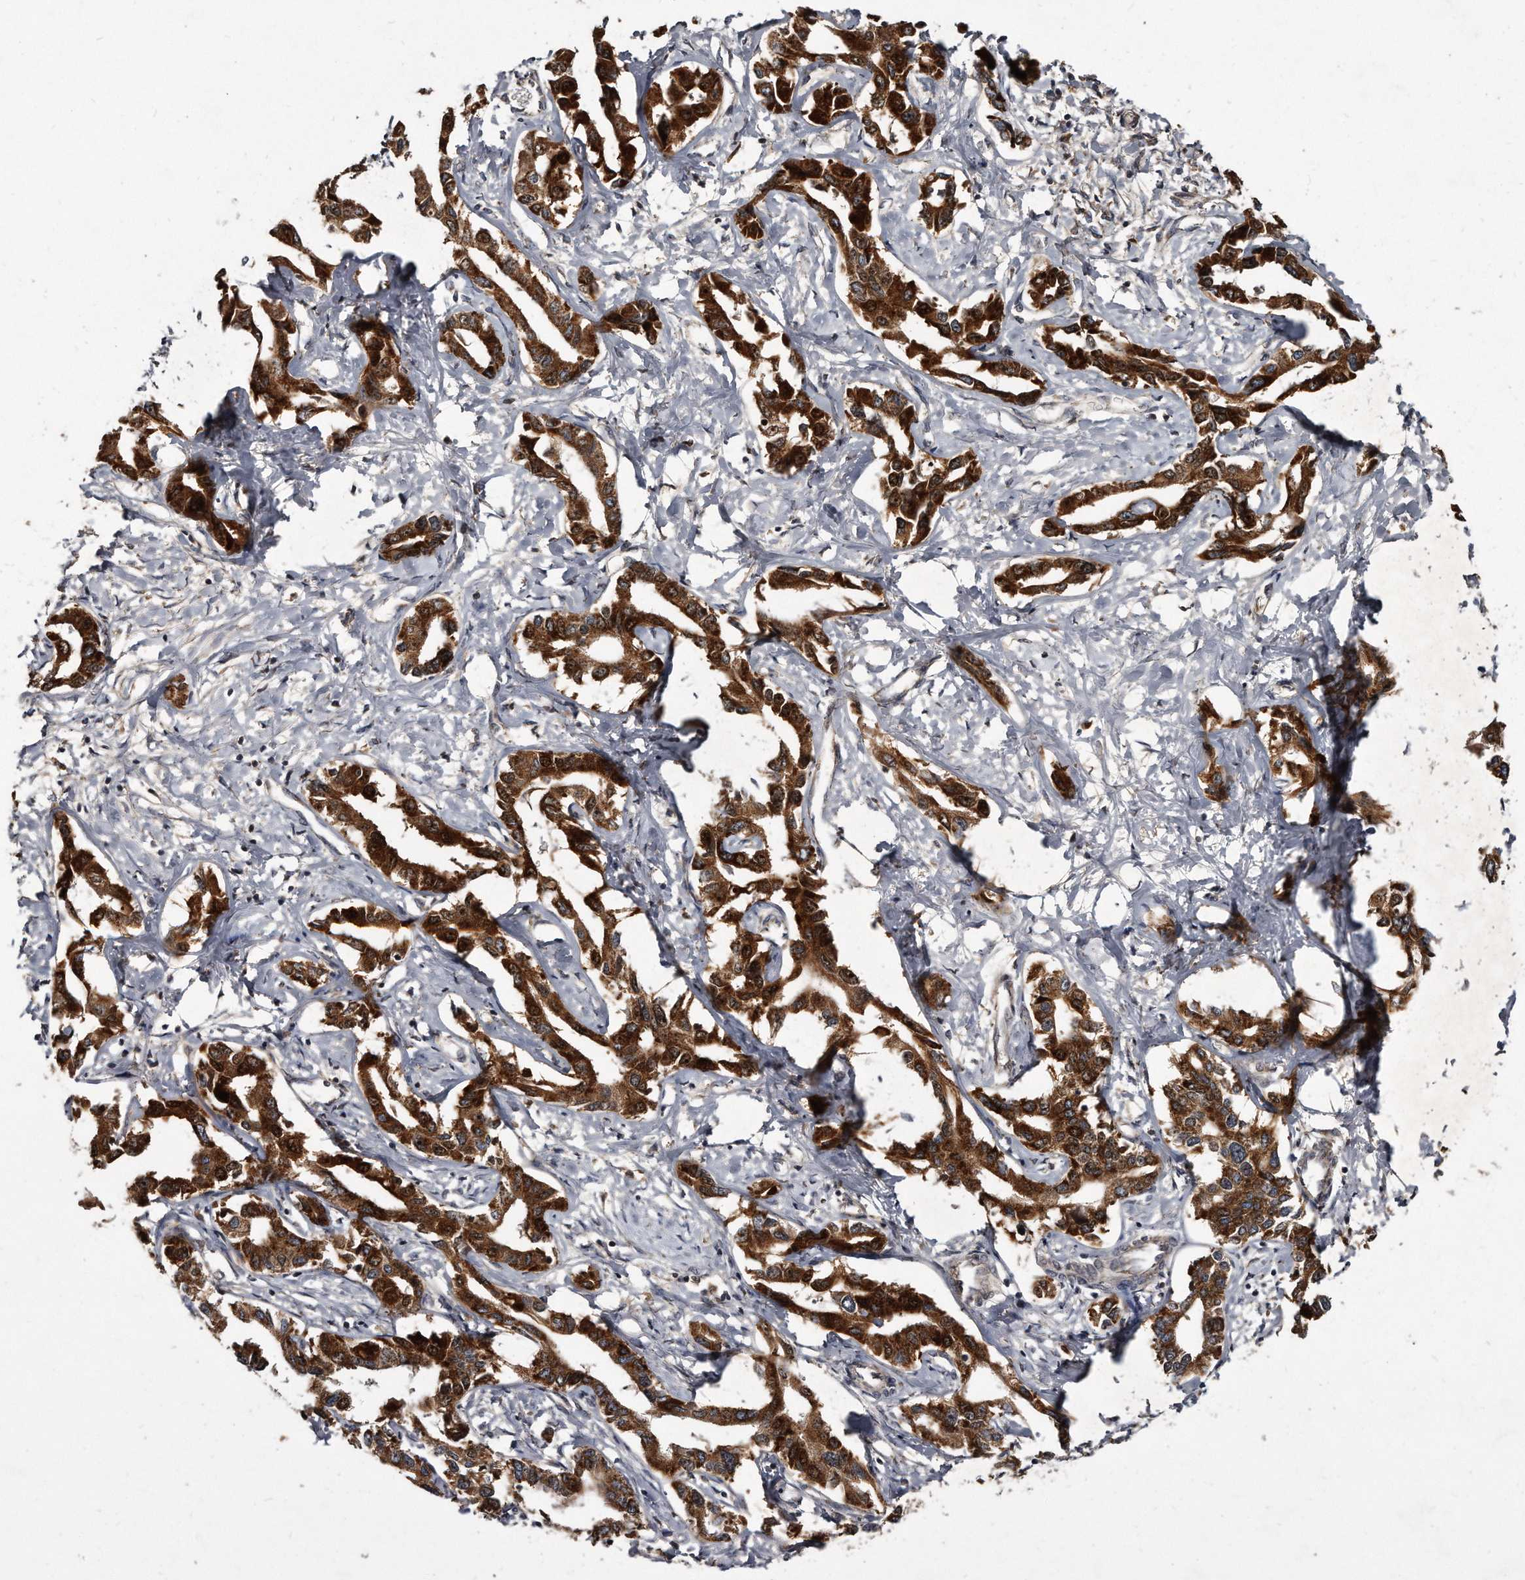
{"staining": {"intensity": "strong", "quantity": ">75%", "location": "cytoplasmic/membranous"}, "tissue": "liver cancer", "cell_type": "Tumor cells", "image_type": "cancer", "snomed": [{"axis": "morphology", "description": "Cholangiocarcinoma"}, {"axis": "topography", "description": "Liver"}], "caption": "DAB (3,3'-diaminobenzidine) immunohistochemical staining of liver cancer (cholangiocarcinoma) reveals strong cytoplasmic/membranous protein expression in about >75% of tumor cells.", "gene": "FAM136A", "patient": {"sex": "male", "age": 59}}